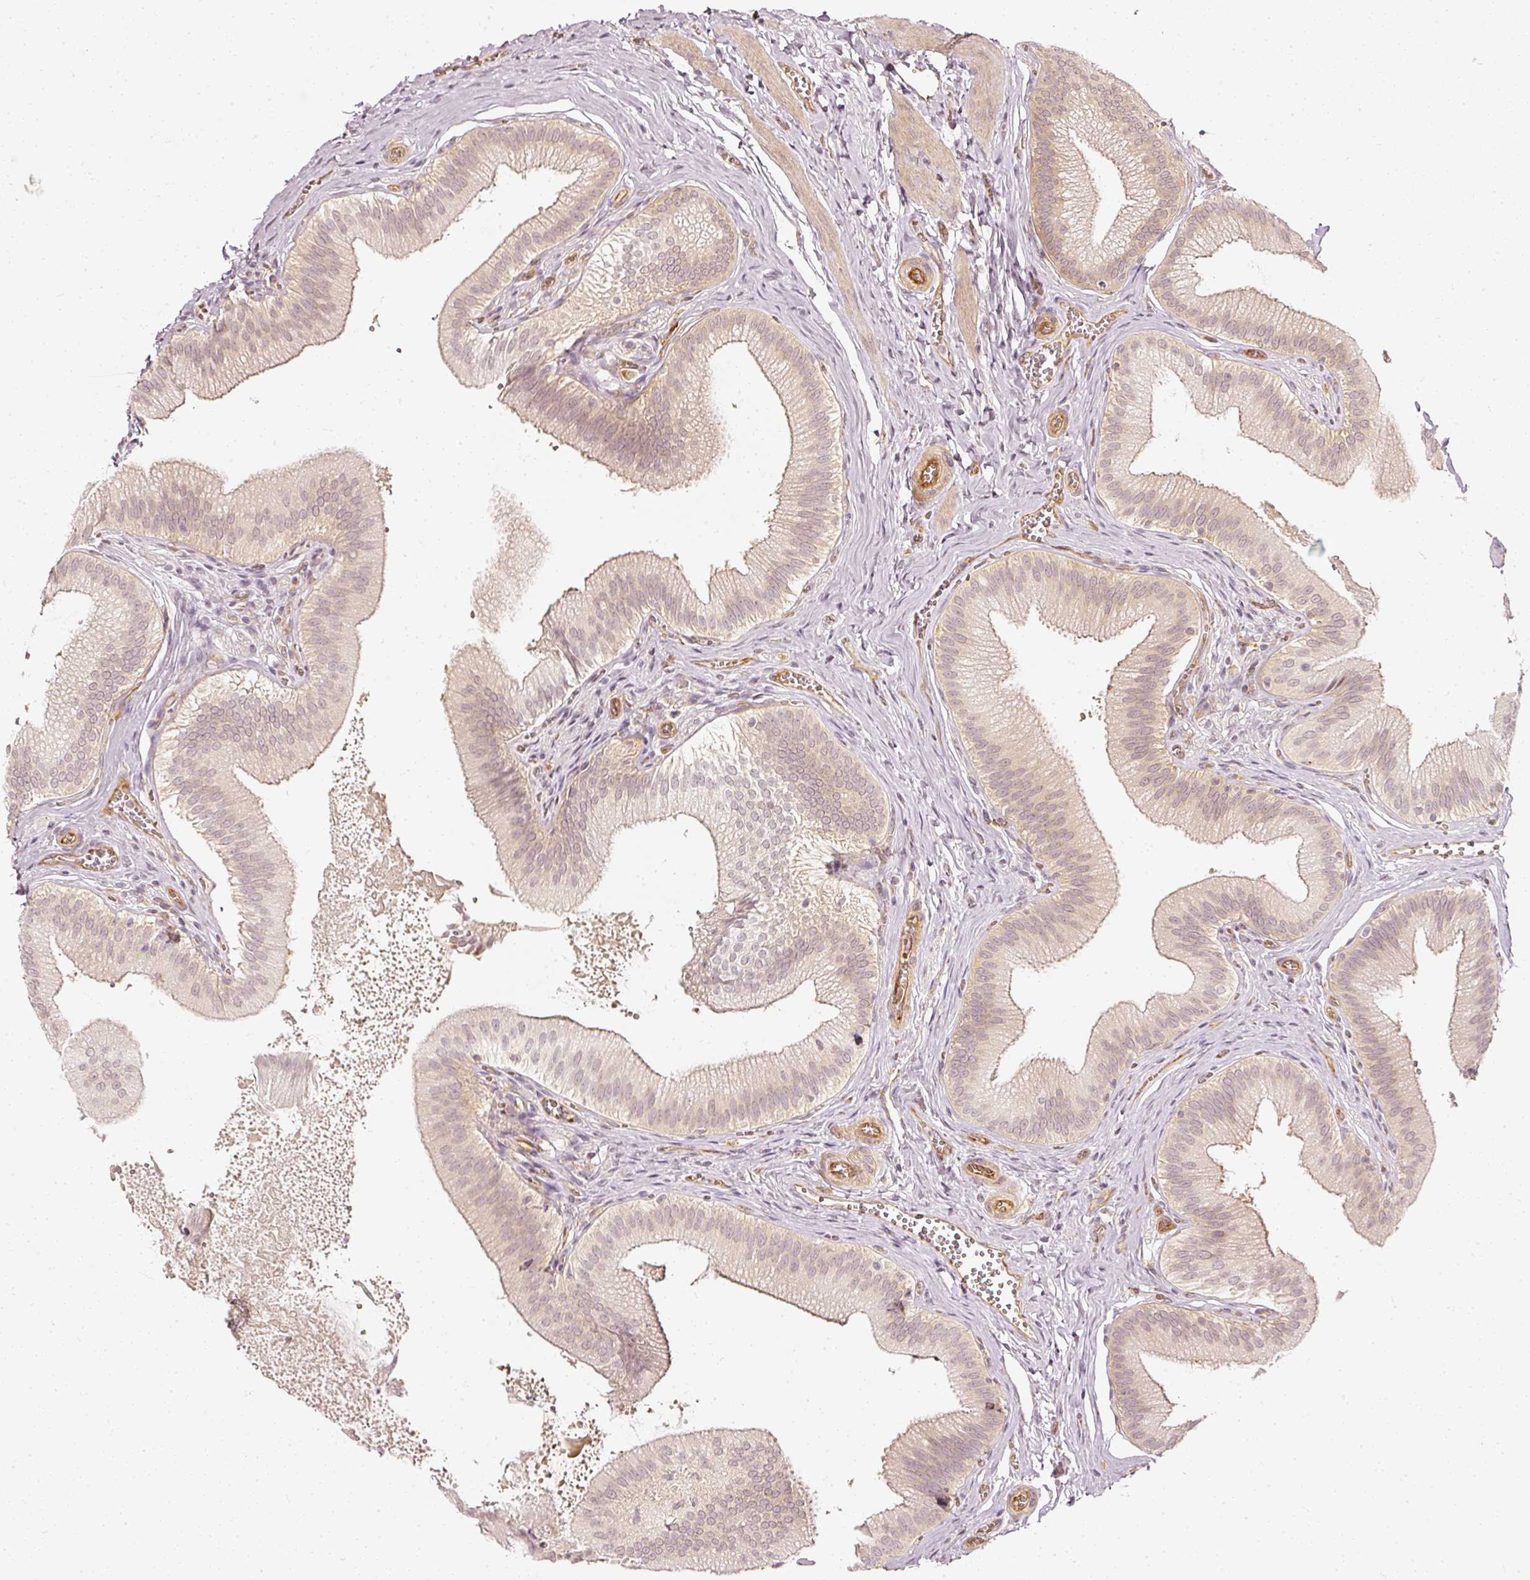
{"staining": {"intensity": "weak", "quantity": "<25%", "location": "cytoplasmic/membranous"}, "tissue": "gallbladder", "cell_type": "Glandular cells", "image_type": "normal", "snomed": [{"axis": "morphology", "description": "Normal tissue, NOS"}, {"axis": "topography", "description": "Gallbladder"}], "caption": "Immunohistochemistry photomicrograph of benign gallbladder stained for a protein (brown), which exhibits no positivity in glandular cells.", "gene": "DRD2", "patient": {"sex": "male", "age": 17}}